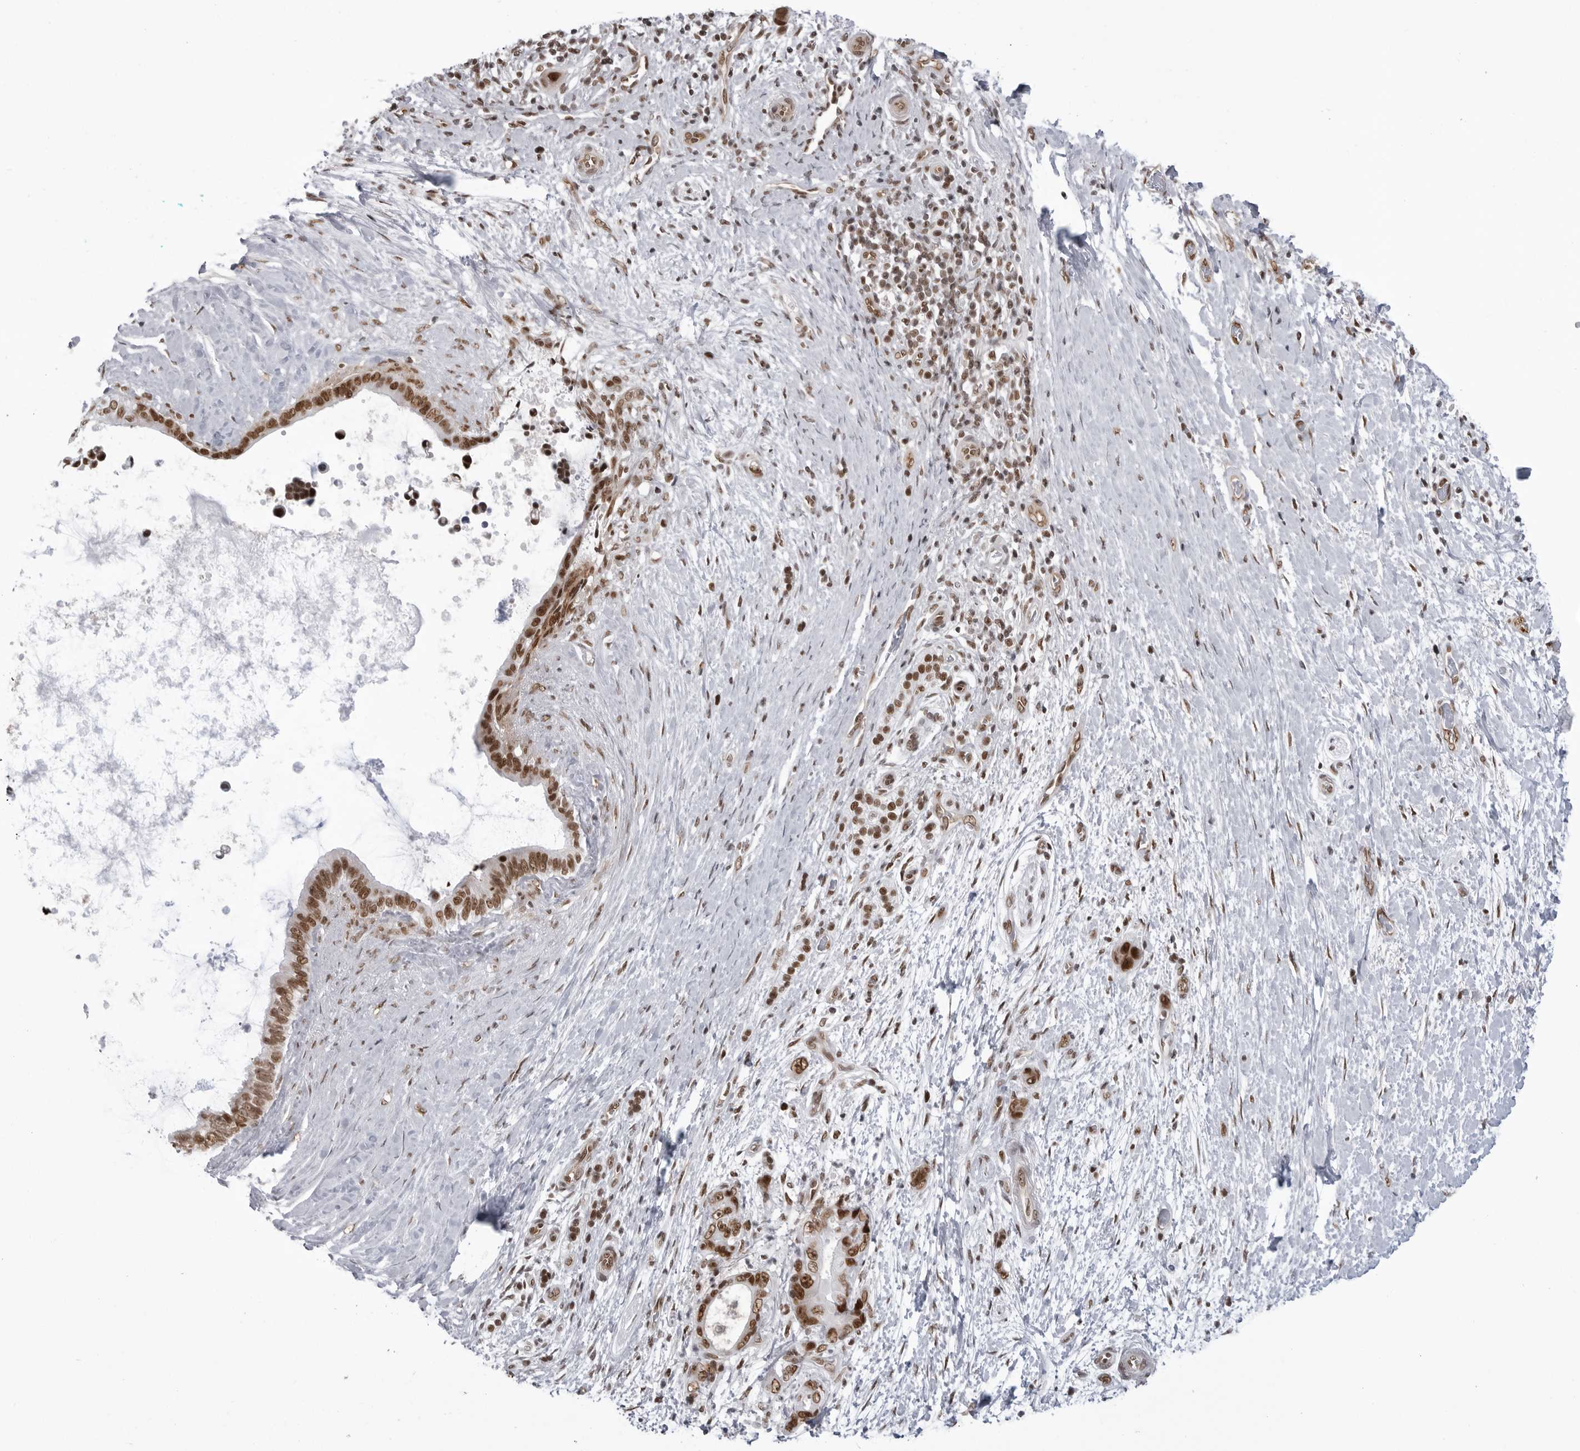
{"staining": {"intensity": "strong", "quantity": ">75%", "location": "nuclear"}, "tissue": "pancreatic cancer", "cell_type": "Tumor cells", "image_type": "cancer", "snomed": [{"axis": "morphology", "description": "Adenocarcinoma, NOS"}, {"axis": "topography", "description": "Pancreas"}], "caption": "Tumor cells display strong nuclear positivity in approximately >75% of cells in pancreatic cancer.", "gene": "RNF26", "patient": {"sex": "female", "age": 72}}